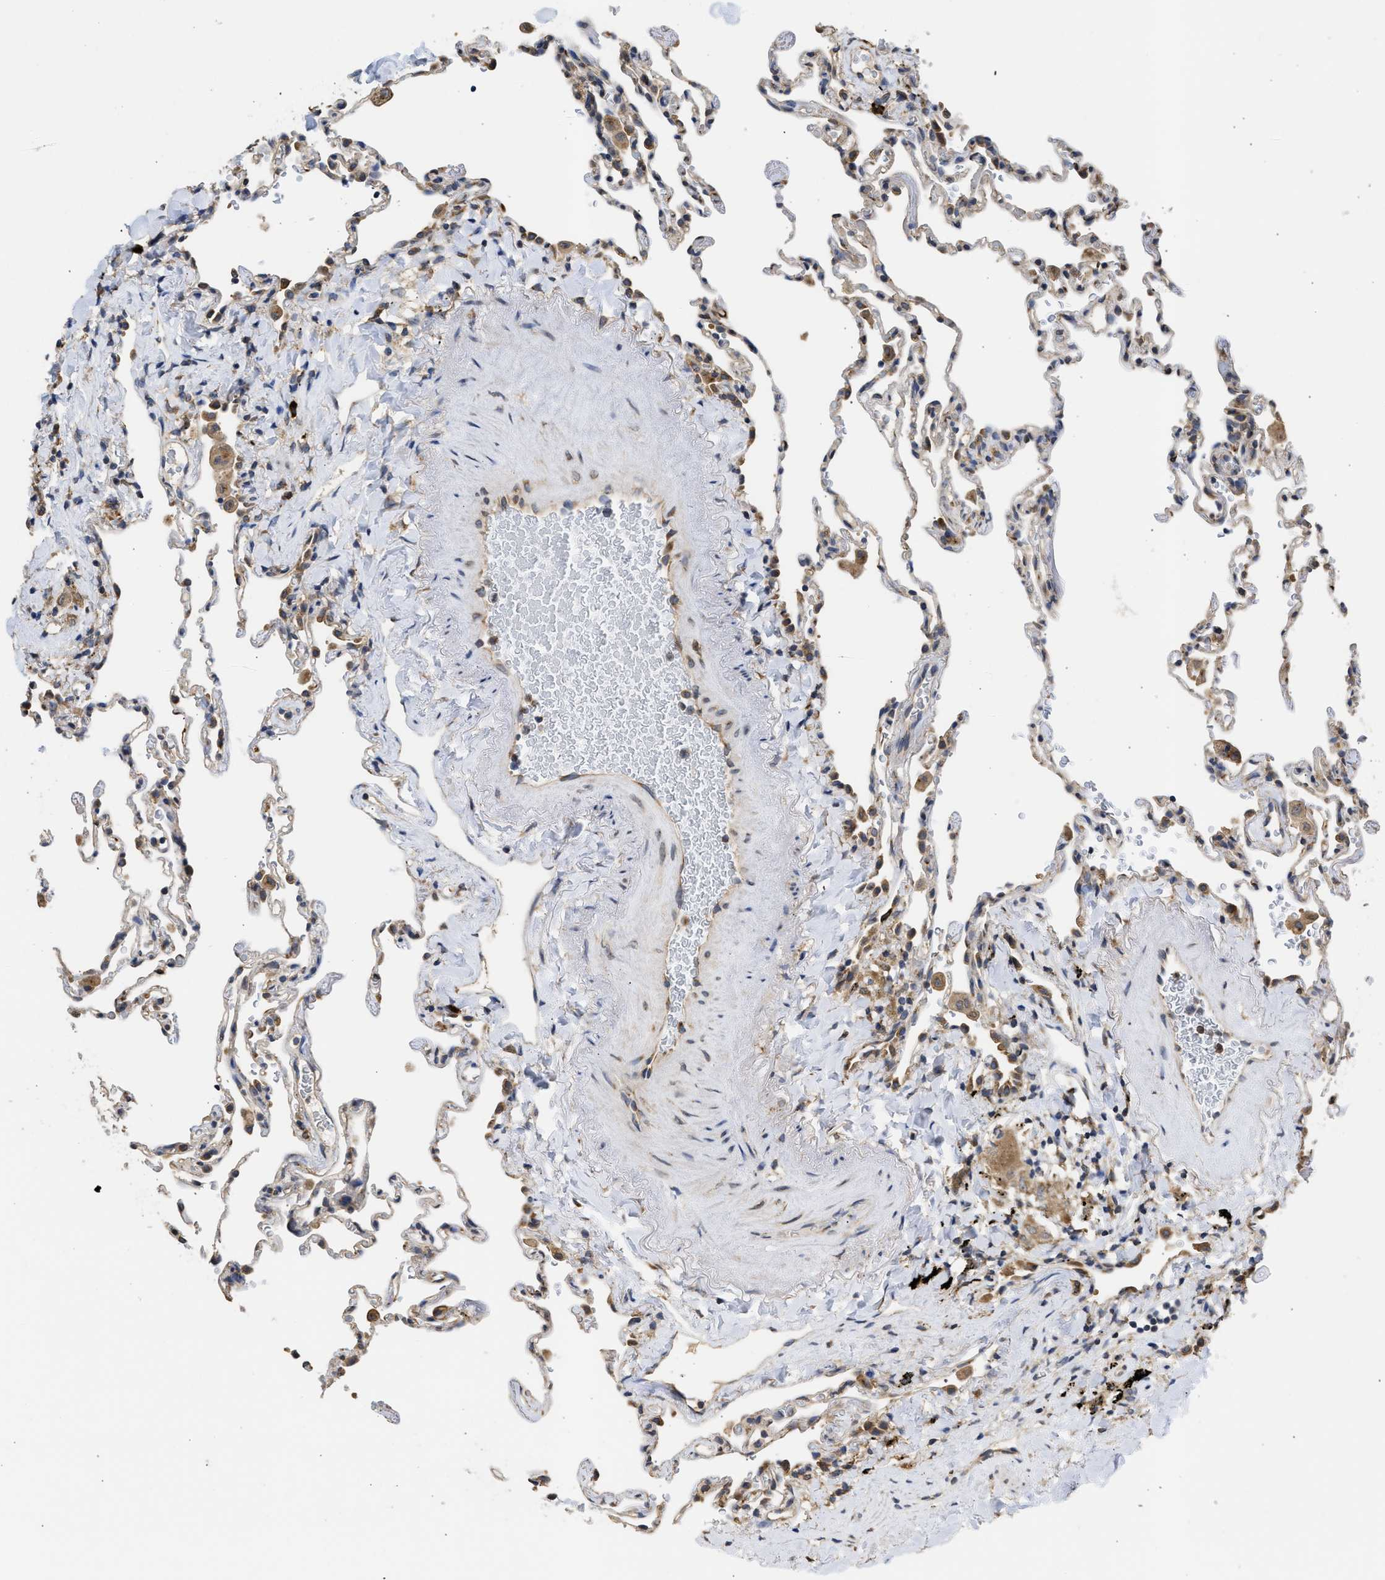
{"staining": {"intensity": "moderate", "quantity": "<25%", "location": "cytoplasmic/membranous"}, "tissue": "lung", "cell_type": "Alveolar cells", "image_type": "normal", "snomed": [{"axis": "morphology", "description": "Normal tissue, NOS"}, {"axis": "topography", "description": "Lung"}], "caption": "Immunohistochemistry of unremarkable human lung exhibits low levels of moderate cytoplasmic/membranous positivity in approximately <25% of alveolar cells.", "gene": "DNAJC1", "patient": {"sex": "male", "age": 59}}